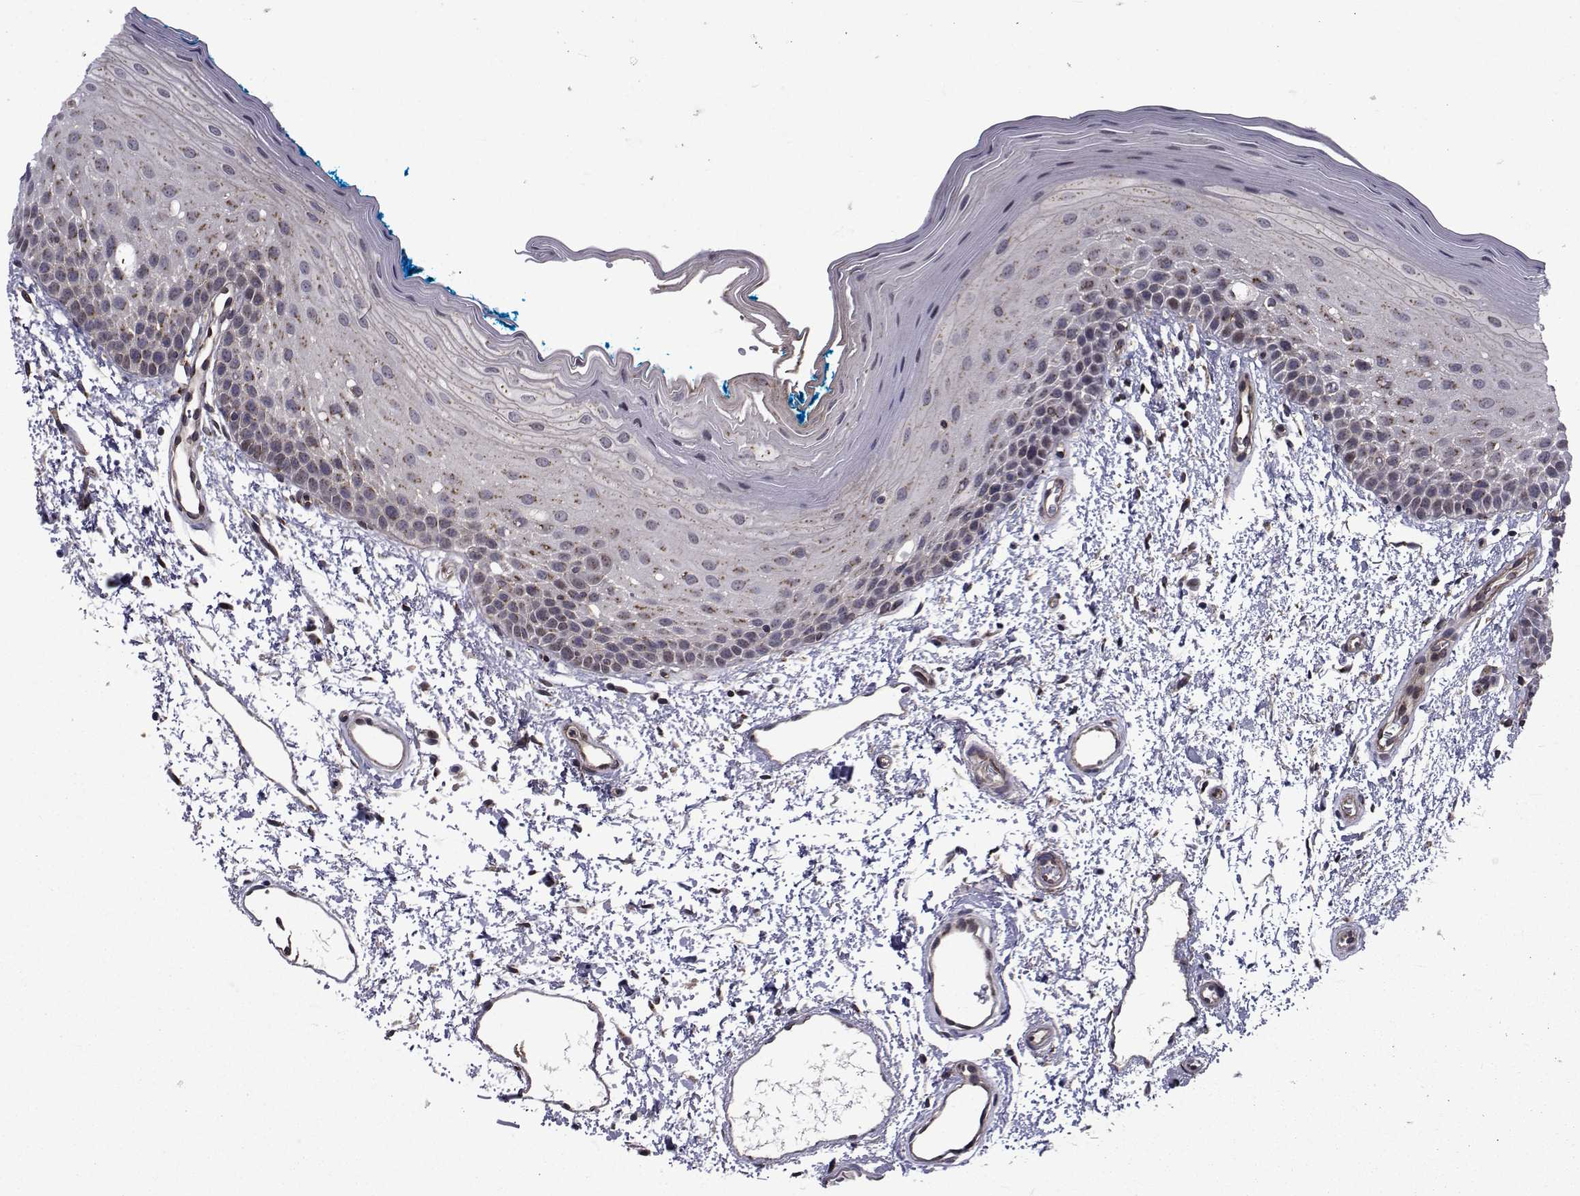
{"staining": {"intensity": "weak", "quantity": ">75%", "location": "cytoplasmic/membranous"}, "tissue": "oral mucosa", "cell_type": "Squamous epithelial cells", "image_type": "normal", "snomed": [{"axis": "morphology", "description": "Normal tissue, NOS"}, {"axis": "morphology", "description": "Squamous cell carcinoma, NOS"}, {"axis": "topography", "description": "Oral tissue"}, {"axis": "topography", "description": "Head-Neck"}], "caption": "Immunohistochemistry (IHC) histopathology image of unremarkable oral mucosa: human oral mucosa stained using immunohistochemistry reveals low levels of weak protein expression localized specifically in the cytoplasmic/membranous of squamous epithelial cells, appearing as a cytoplasmic/membranous brown color.", "gene": "ATP6V1C2", "patient": {"sex": "female", "age": 75}}